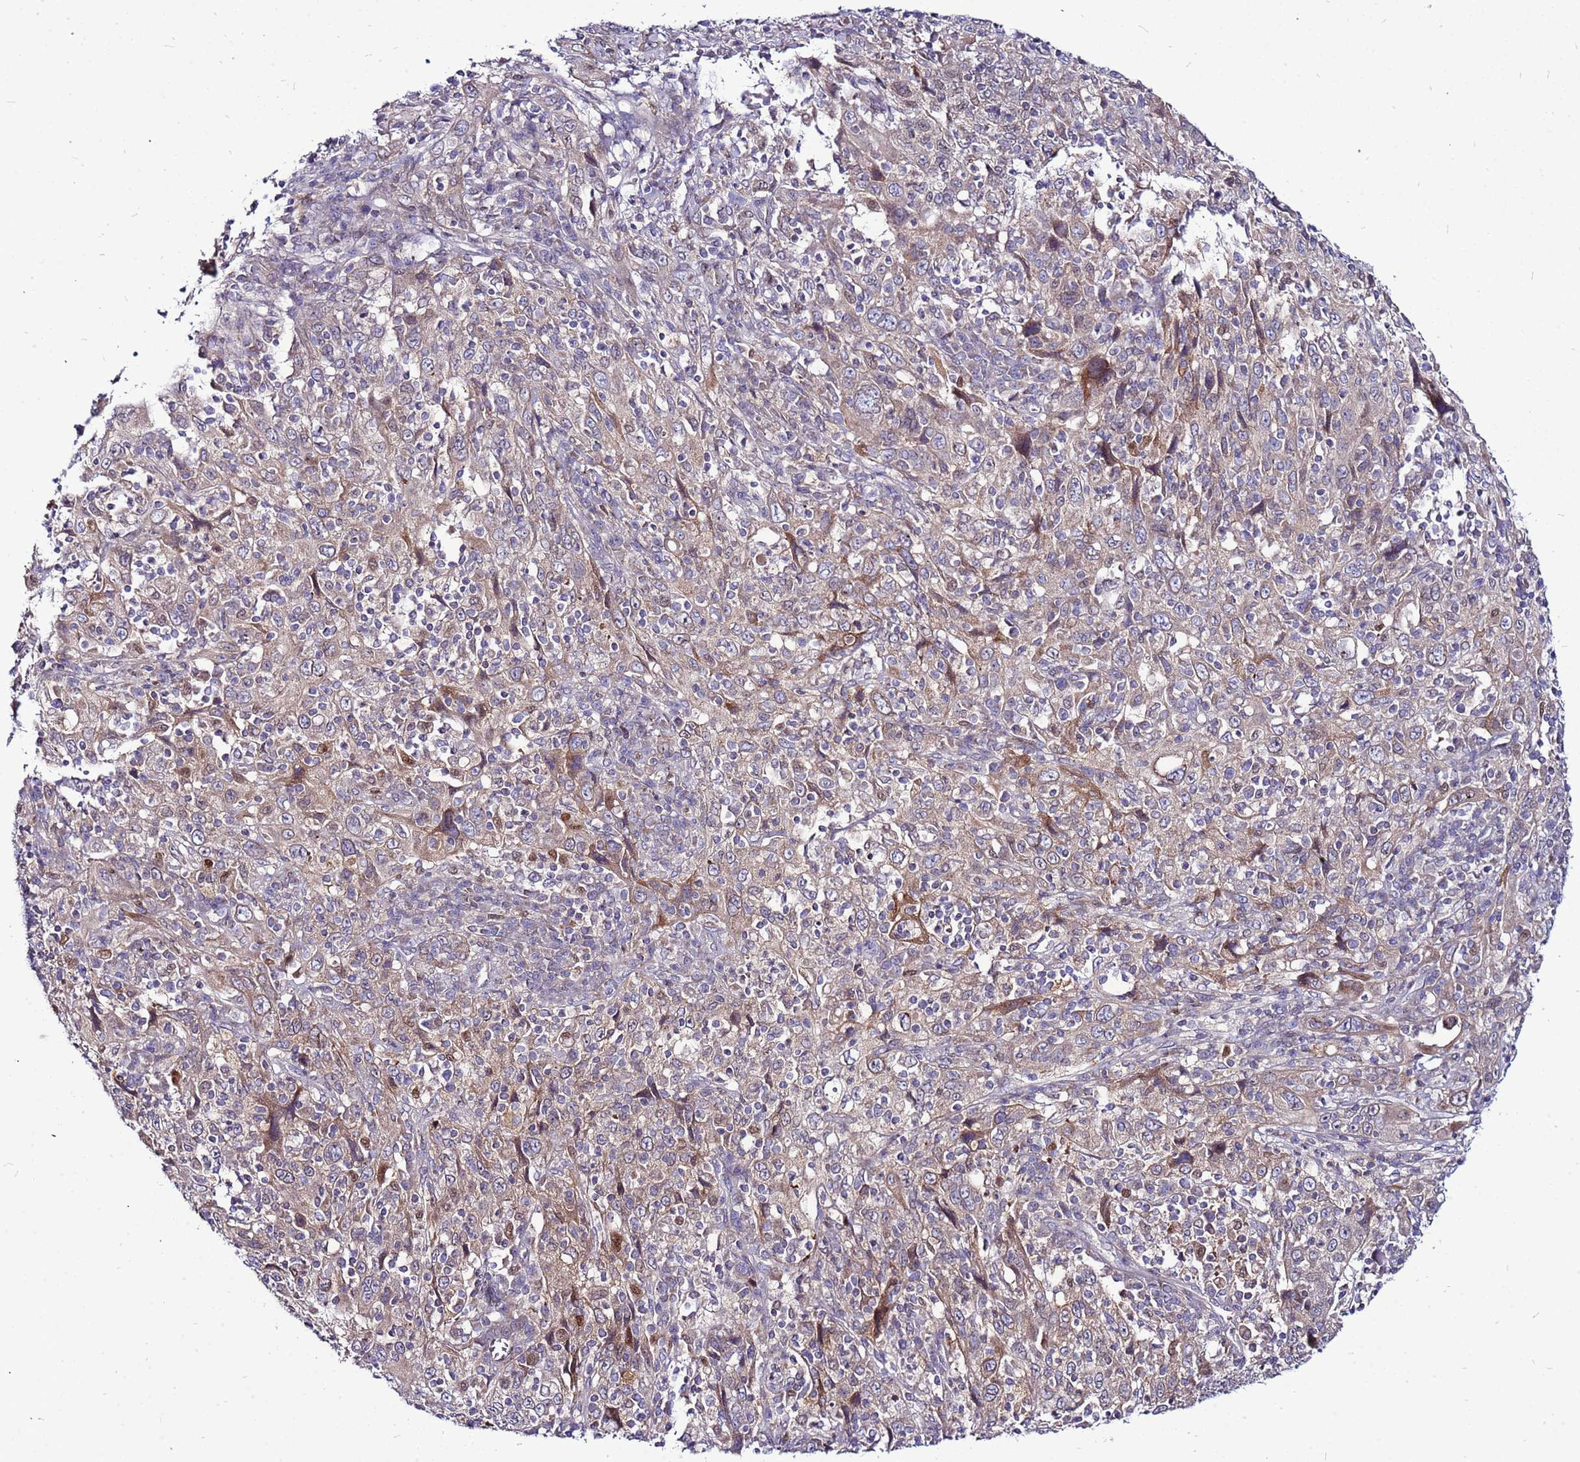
{"staining": {"intensity": "weak", "quantity": "25%-75%", "location": "cytoplasmic/membranous"}, "tissue": "cervical cancer", "cell_type": "Tumor cells", "image_type": "cancer", "snomed": [{"axis": "morphology", "description": "Squamous cell carcinoma, NOS"}, {"axis": "topography", "description": "Cervix"}], "caption": "Weak cytoplasmic/membranous staining is seen in approximately 25%-75% of tumor cells in squamous cell carcinoma (cervical). (DAB IHC, brown staining for protein, blue staining for nuclei).", "gene": "CCDC71", "patient": {"sex": "female", "age": 46}}